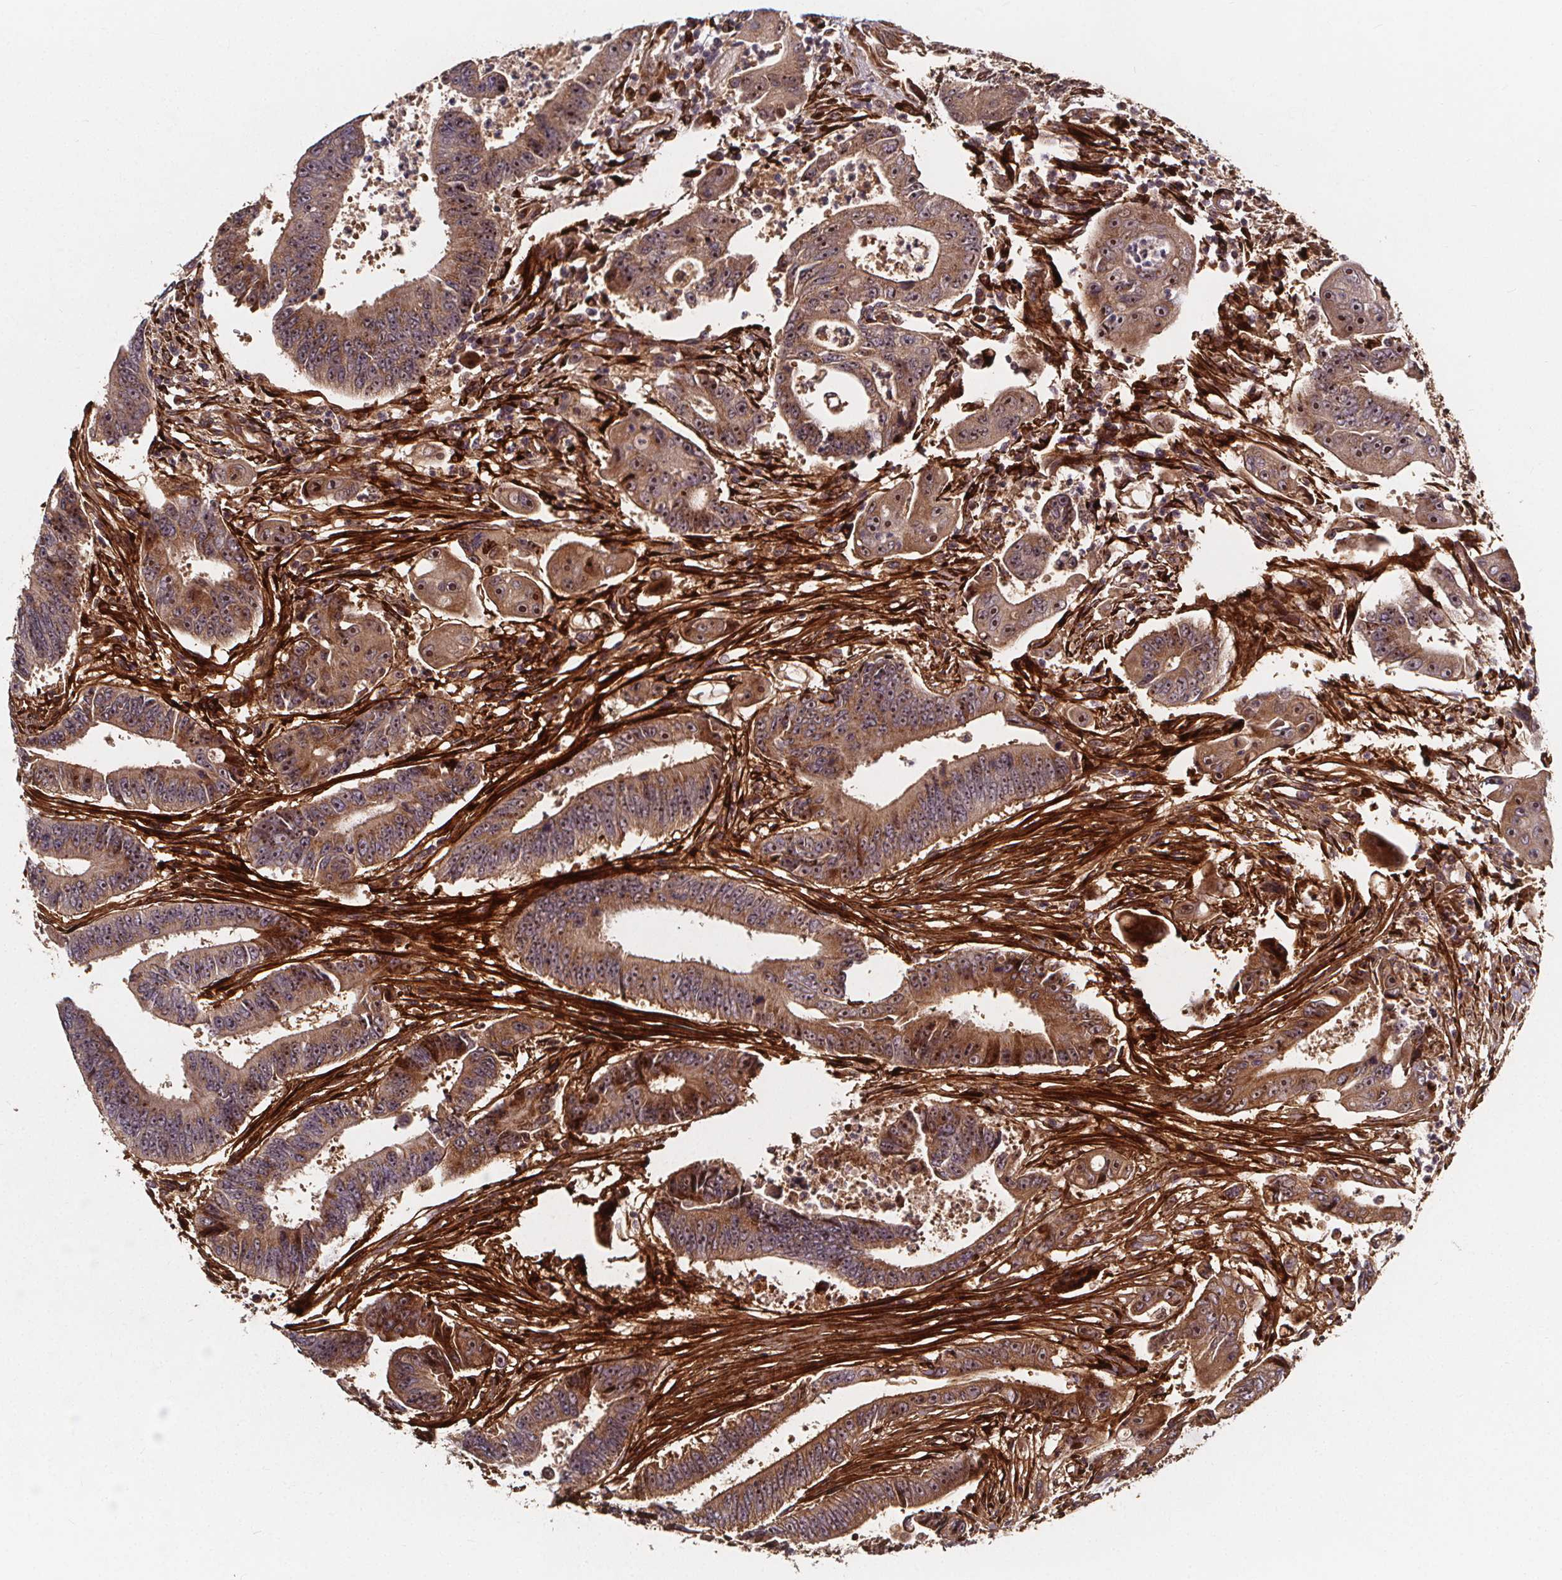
{"staining": {"intensity": "moderate", "quantity": ">75%", "location": "cytoplasmic/membranous"}, "tissue": "colorectal cancer", "cell_type": "Tumor cells", "image_type": "cancer", "snomed": [{"axis": "morphology", "description": "Adenocarcinoma, NOS"}, {"axis": "topography", "description": "Rectum"}], "caption": "Protein expression analysis of adenocarcinoma (colorectal) exhibits moderate cytoplasmic/membranous expression in approximately >75% of tumor cells.", "gene": "AEBP1", "patient": {"sex": "male", "age": 54}}